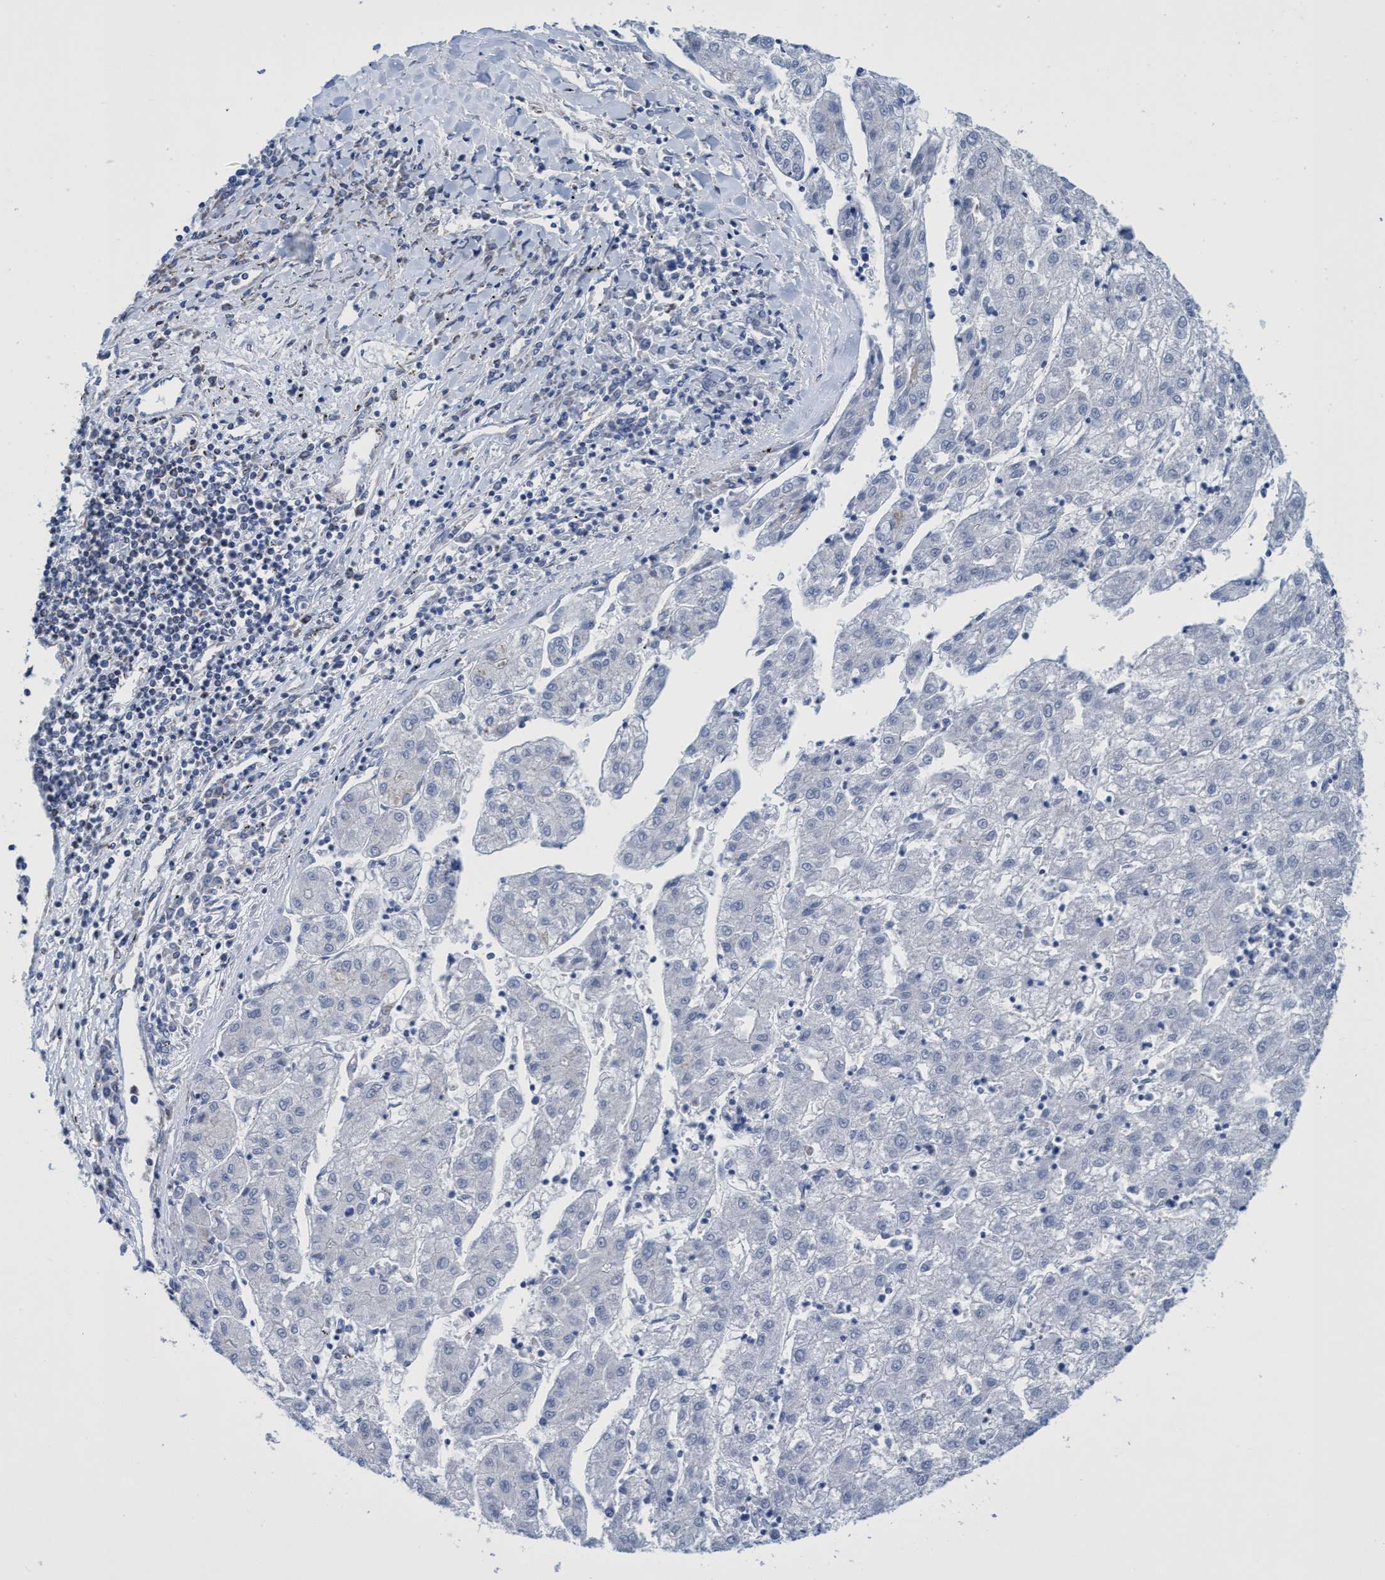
{"staining": {"intensity": "negative", "quantity": "none", "location": "none"}, "tissue": "liver cancer", "cell_type": "Tumor cells", "image_type": "cancer", "snomed": [{"axis": "morphology", "description": "Carcinoma, Hepatocellular, NOS"}, {"axis": "topography", "description": "Liver"}], "caption": "Tumor cells are negative for protein expression in human liver cancer. Brightfield microscopy of IHC stained with DAB (brown) and hematoxylin (blue), captured at high magnification.", "gene": "ZNF750", "patient": {"sex": "male", "age": 72}}